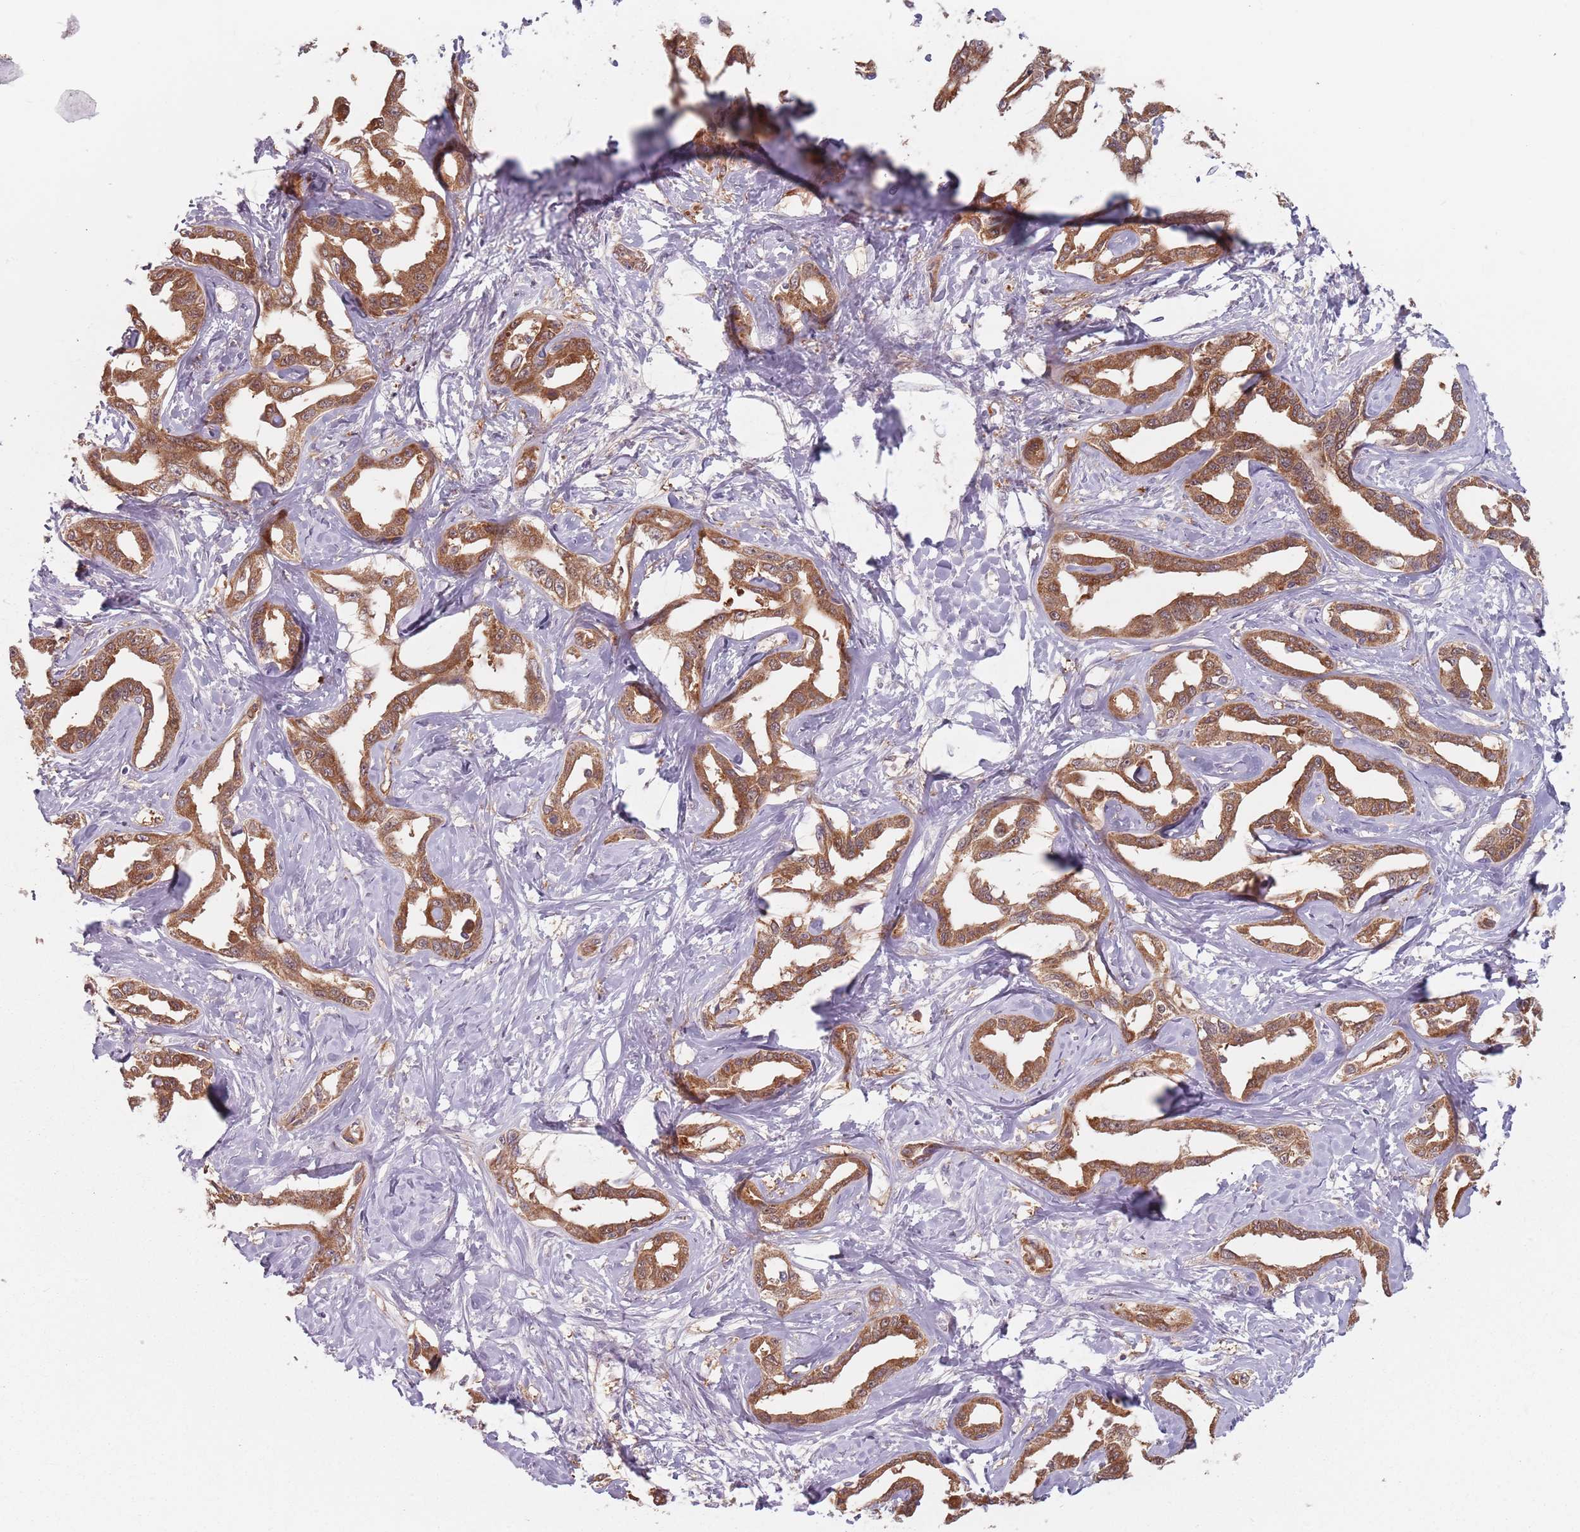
{"staining": {"intensity": "moderate", "quantity": ">75%", "location": "cytoplasmic/membranous"}, "tissue": "liver cancer", "cell_type": "Tumor cells", "image_type": "cancer", "snomed": [{"axis": "morphology", "description": "Cholangiocarcinoma"}, {"axis": "topography", "description": "Liver"}], "caption": "About >75% of tumor cells in liver cancer exhibit moderate cytoplasmic/membranous protein staining as visualized by brown immunohistochemical staining.", "gene": "NAXE", "patient": {"sex": "male", "age": 59}}